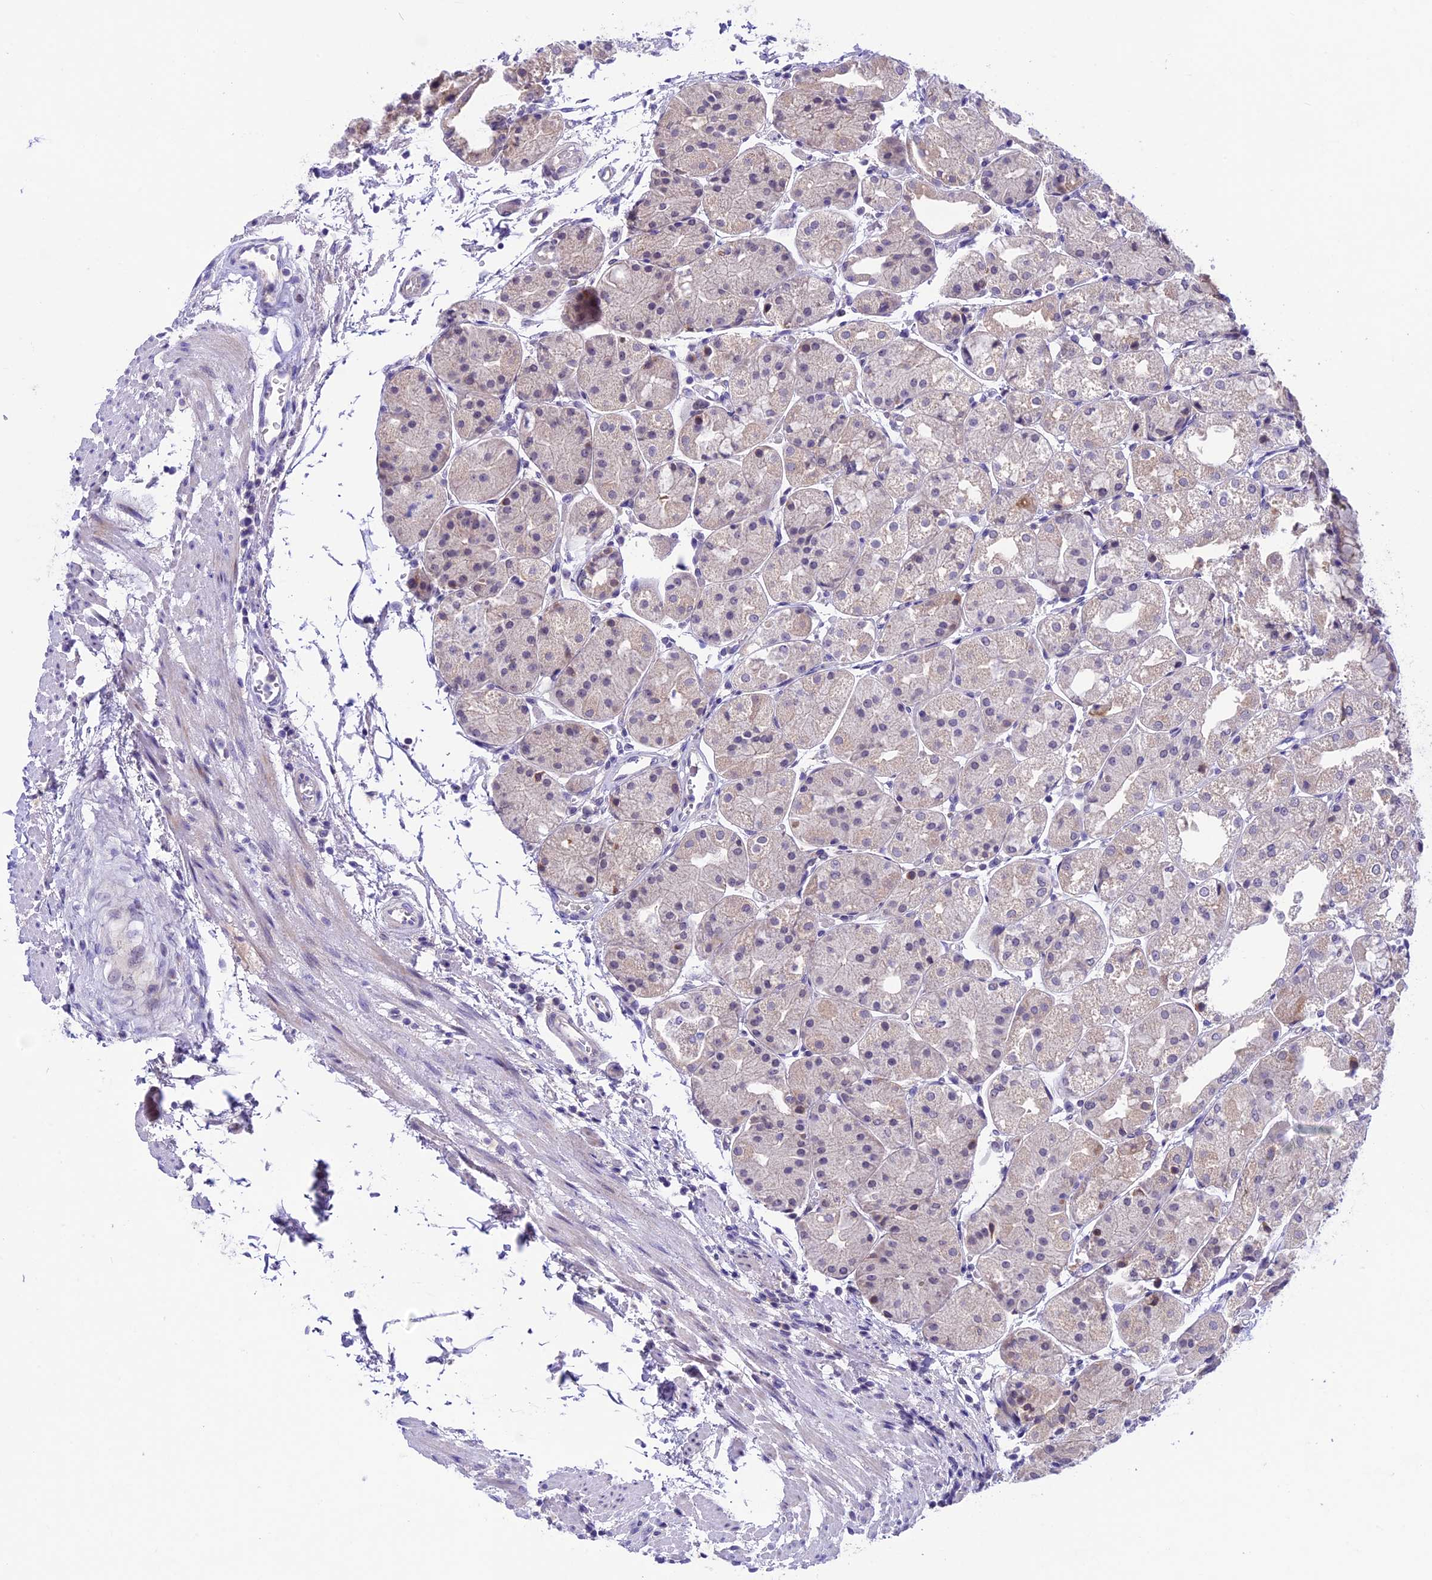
{"staining": {"intensity": "moderate", "quantity": "<25%", "location": "cytoplasmic/membranous"}, "tissue": "stomach", "cell_type": "Glandular cells", "image_type": "normal", "snomed": [{"axis": "morphology", "description": "Normal tissue, NOS"}, {"axis": "topography", "description": "Stomach, upper"}], "caption": "A photomicrograph of stomach stained for a protein displays moderate cytoplasmic/membranous brown staining in glandular cells.", "gene": "XKR7", "patient": {"sex": "male", "age": 72}}